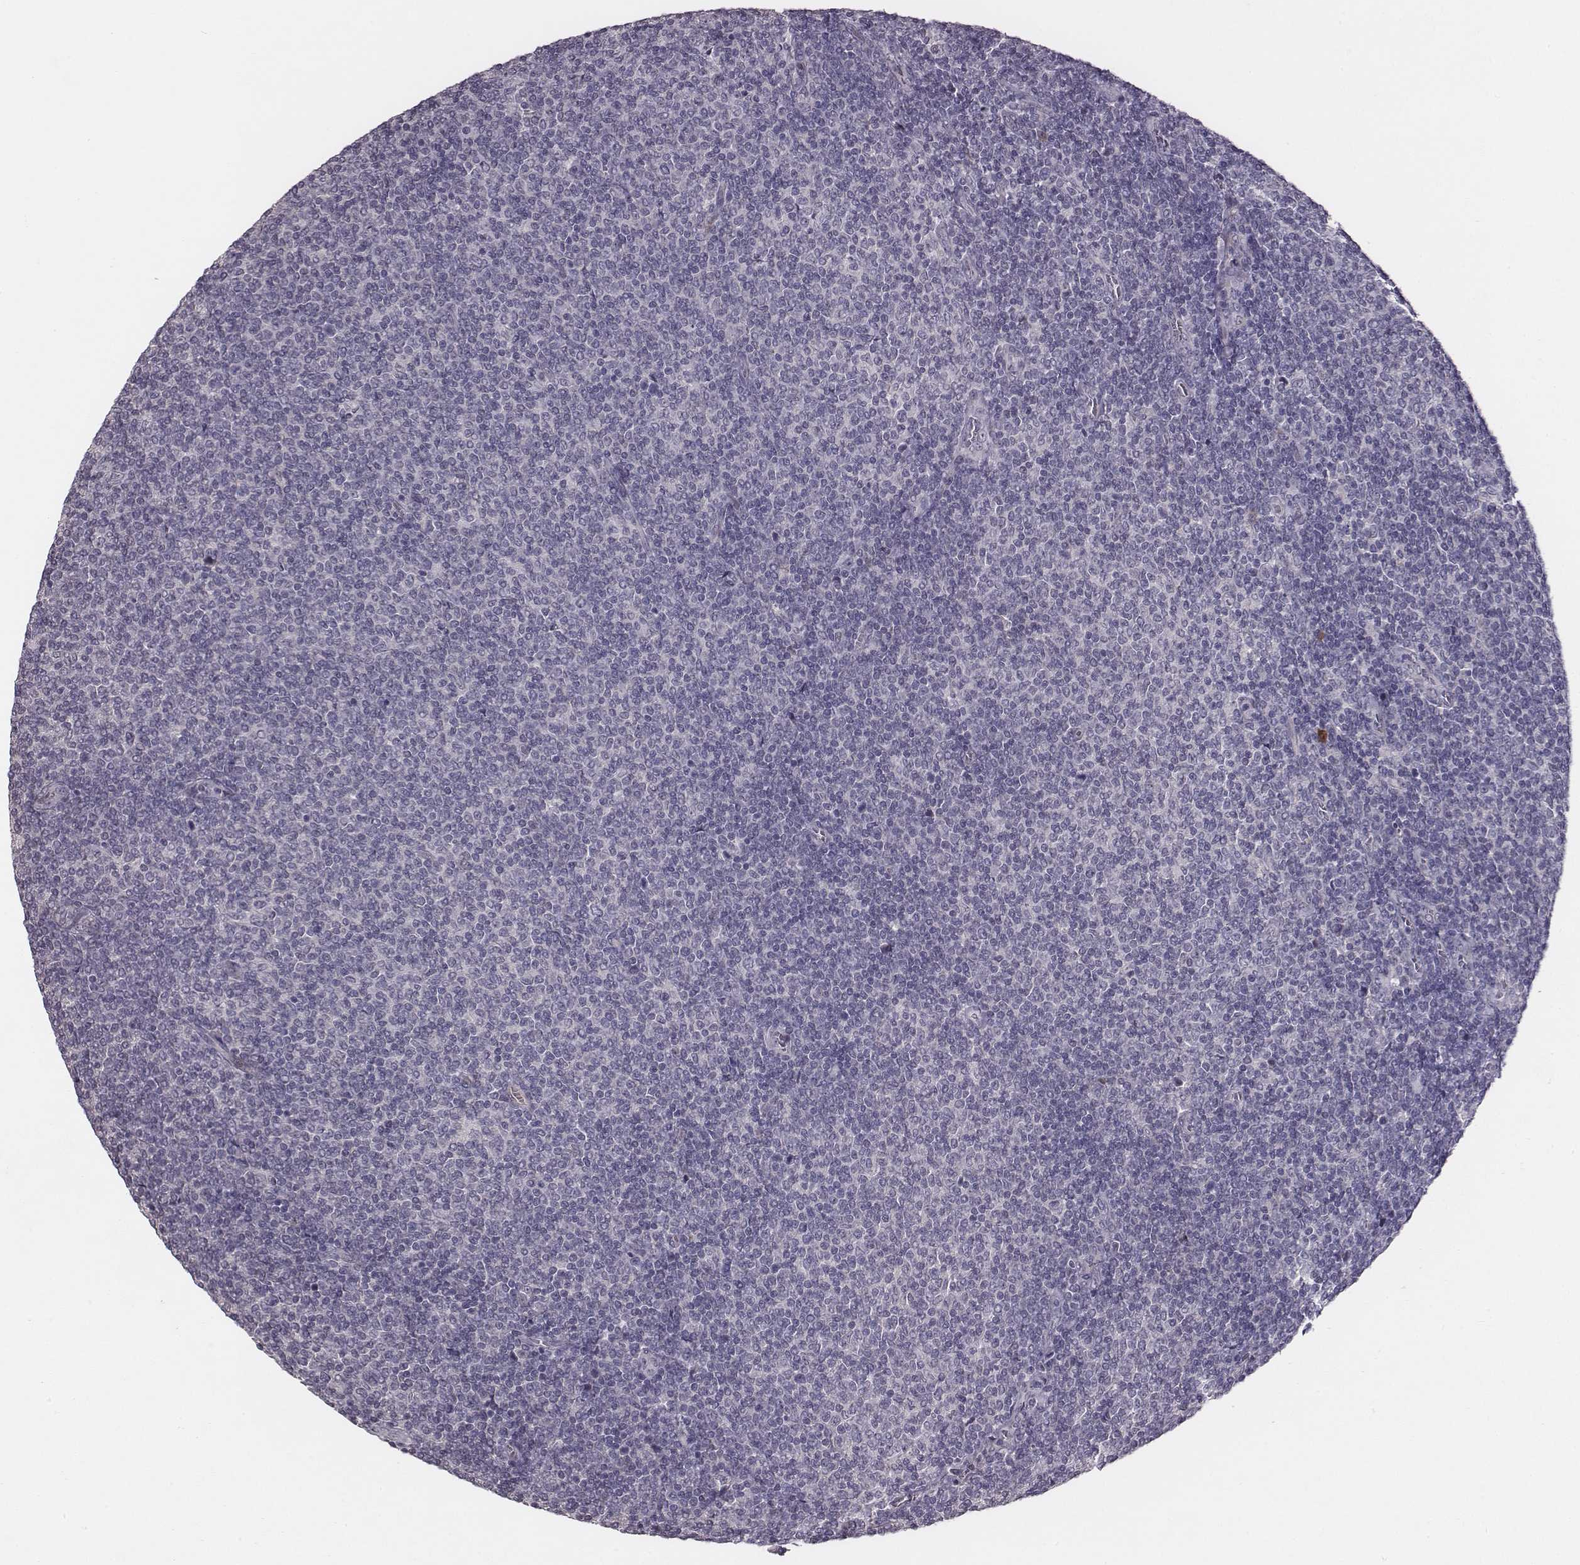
{"staining": {"intensity": "negative", "quantity": "none", "location": "none"}, "tissue": "lymphoma", "cell_type": "Tumor cells", "image_type": "cancer", "snomed": [{"axis": "morphology", "description": "Malignant lymphoma, non-Hodgkin's type, Low grade"}, {"axis": "topography", "description": "Lymph node"}], "caption": "Low-grade malignant lymphoma, non-Hodgkin's type was stained to show a protein in brown. There is no significant positivity in tumor cells.", "gene": "SLC22A6", "patient": {"sex": "male", "age": 52}}